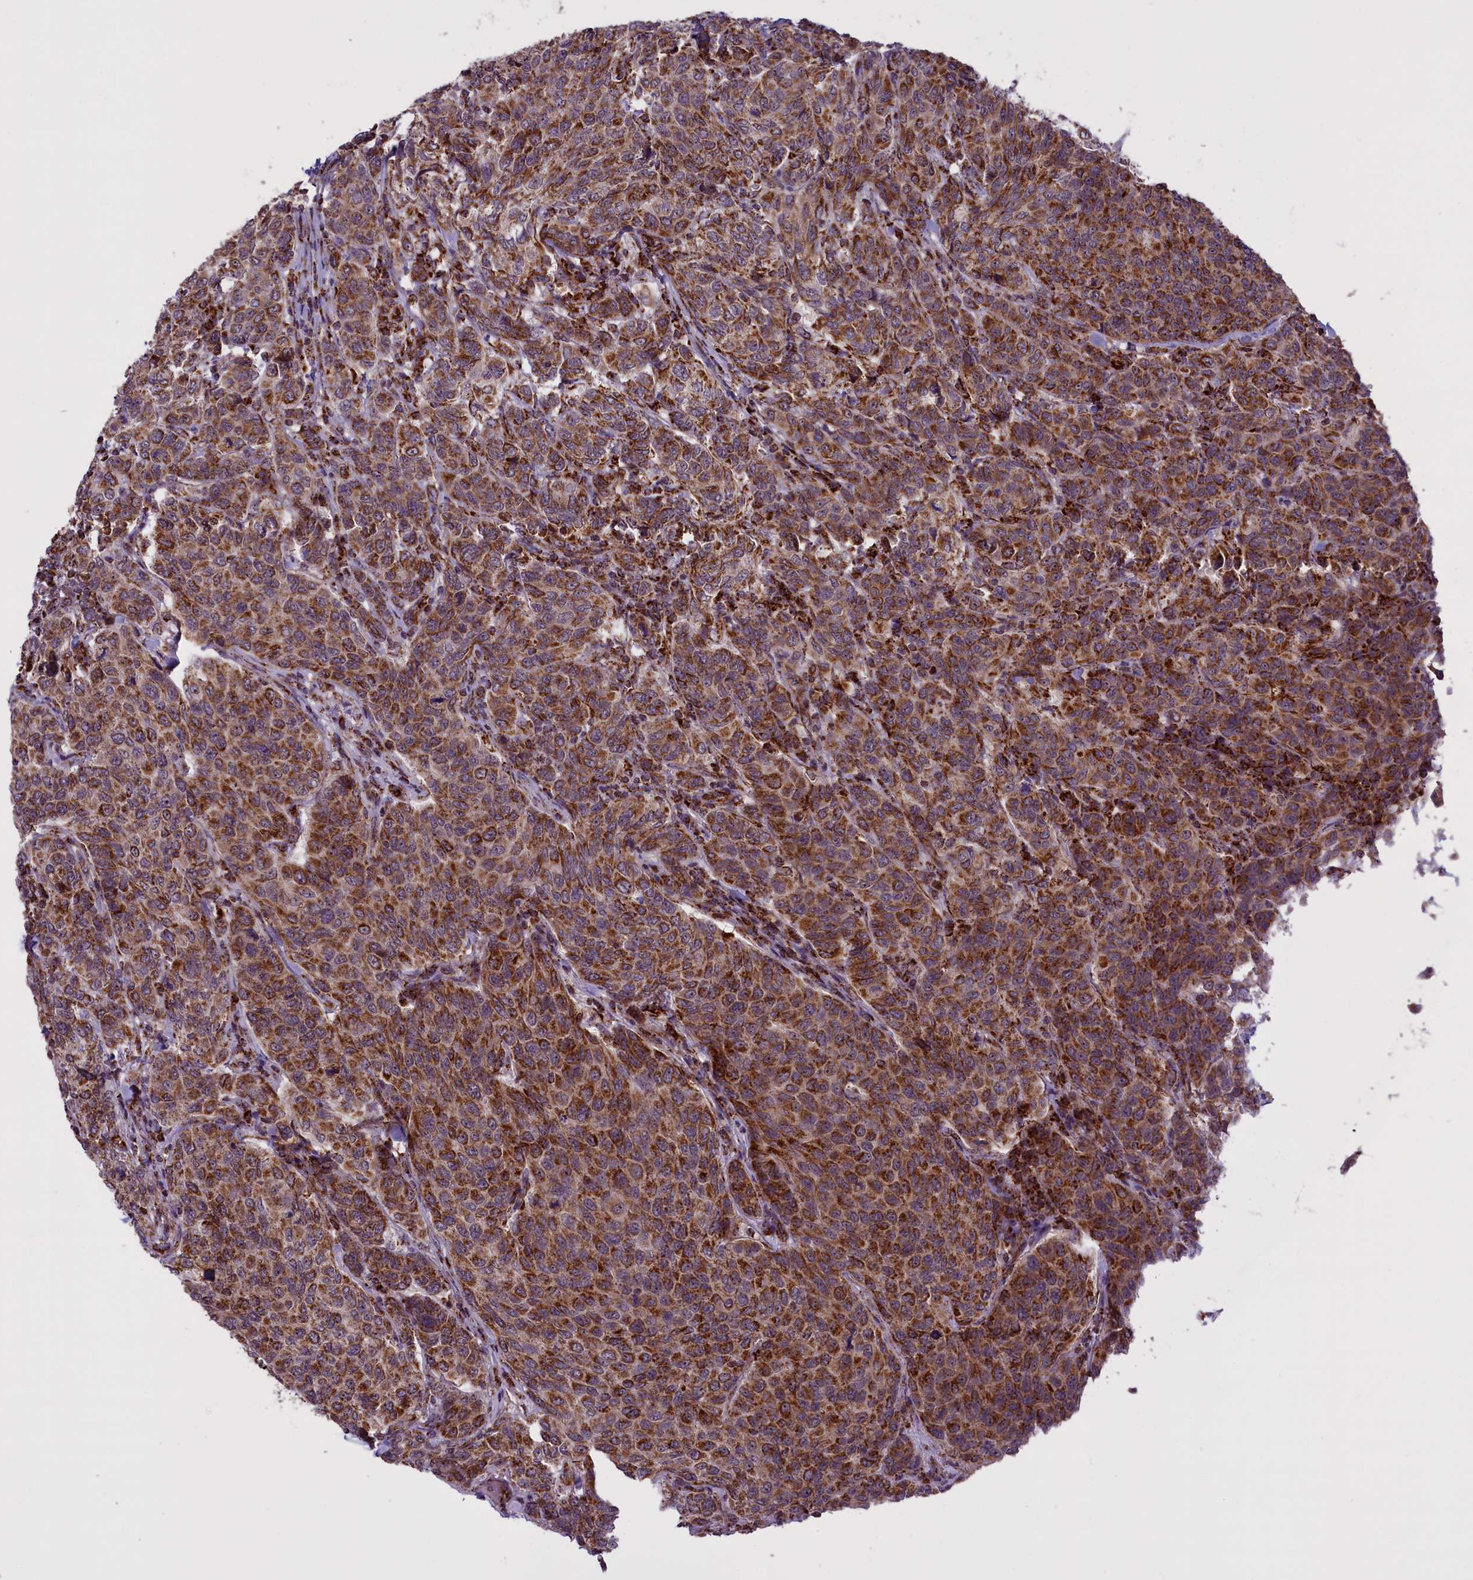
{"staining": {"intensity": "strong", "quantity": ">75%", "location": "cytoplasmic/membranous"}, "tissue": "breast cancer", "cell_type": "Tumor cells", "image_type": "cancer", "snomed": [{"axis": "morphology", "description": "Duct carcinoma"}, {"axis": "topography", "description": "Breast"}], "caption": "A brown stain highlights strong cytoplasmic/membranous positivity of a protein in human intraductal carcinoma (breast) tumor cells. The protein of interest is shown in brown color, while the nuclei are stained blue.", "gene": "NDUFS5", "patient": {"sex": "female", "age": 55}}